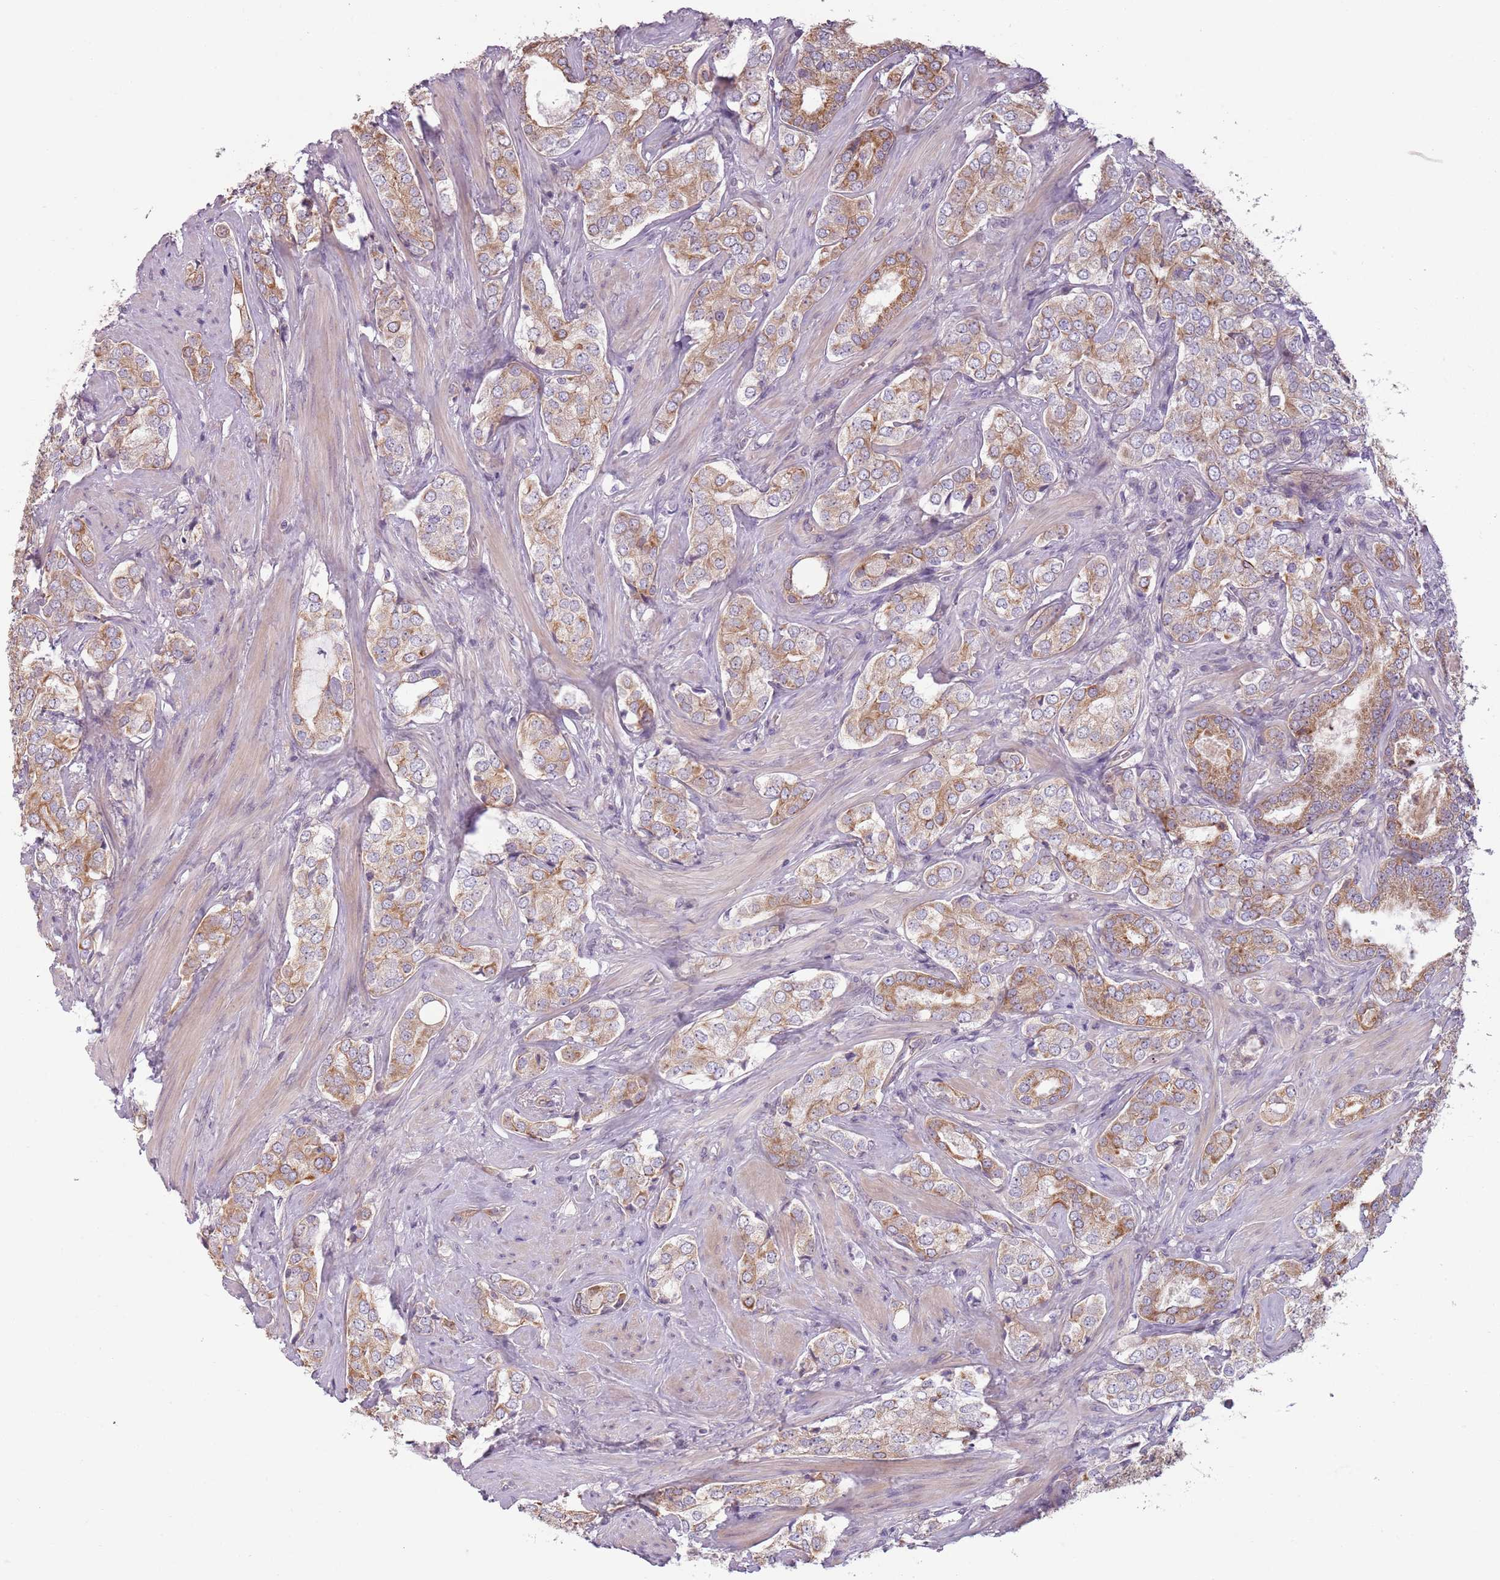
{"staining": {"intensity": "moderate", "quantity": "25%-75%", "location": "cytoplasmic/membranous"}, "tissue": "prostate cancer", "cell_type": "Tumor cells", "image_type": "cancer", "snomed": [{"axis": "morphology", "description": "Adenocarcinoma, High grade"}, {"axis": "topography", "description": "Prostate"}], "caption": "DAB immunohistochemical staining of human prostate high-grade adenocarcinoma reveals moderate cytoplasmic/membranous protein staining in approximately 25%-75% of tumor cells.", "gene": "TLCD2", "patient": {"sex": "male", "age": 71}}